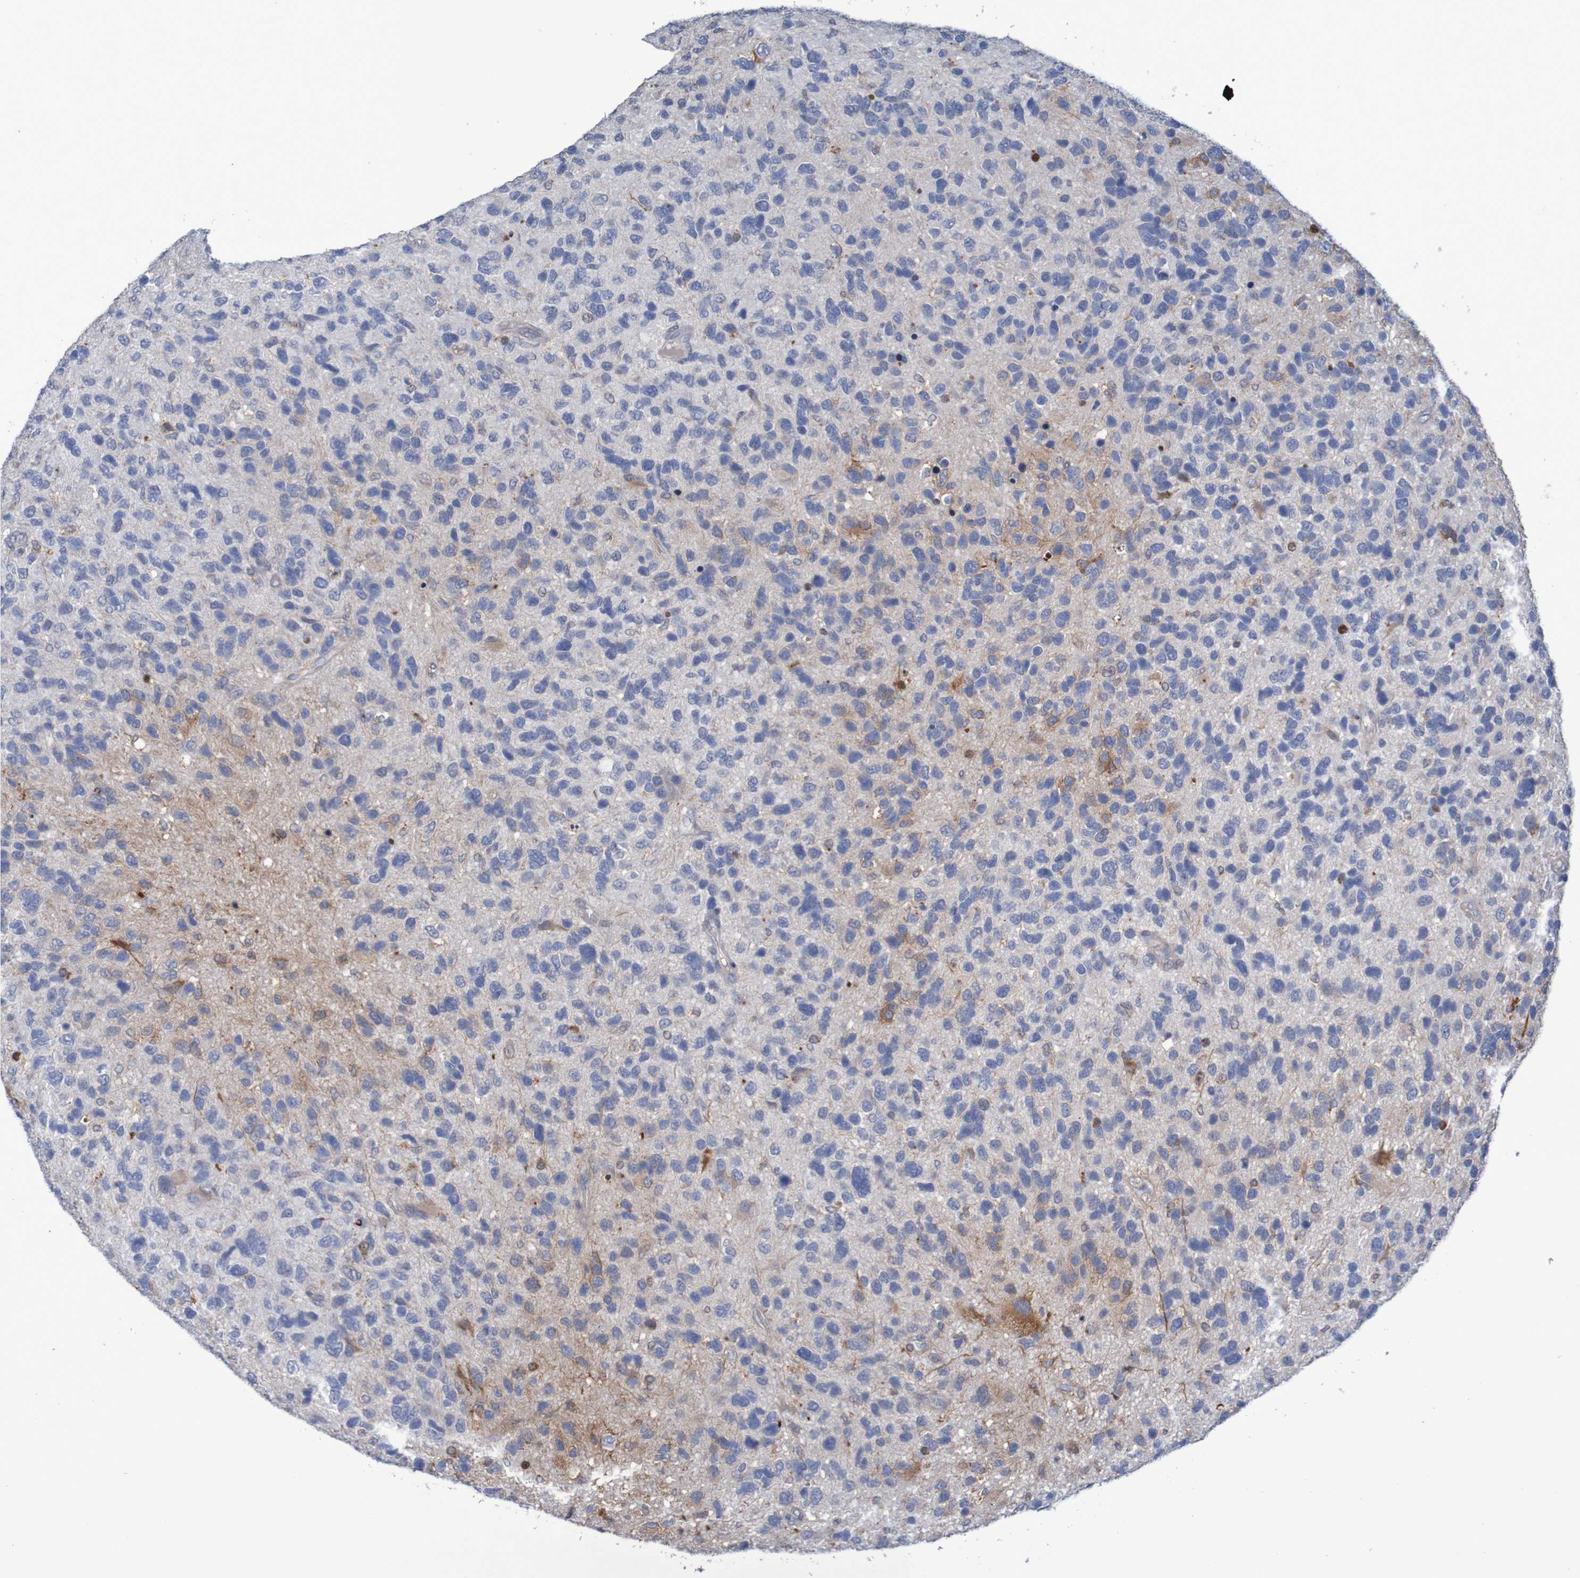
{"staining": {"intensity": "moderate", "quantity": "<25%", "location": "cytoplasmic/membranous"}, "tissue": "glioma", "cell_type": "Tumor cells", "image_type": "cancer", "snomed": [{"axis": "morphology", "description": "Glioma, malignant, High grade"}, {"axis": "topography", "description": "Brain"}], "caption": "Protein staining demonstrates moderate cytoplasmic/membranous expression in approximately <25% of tumor cells in malignant glioma (high-grade). (brown staining indicates protein expression, while blue staining denotes nuclei).", "gene": "FBP2", "patient": {"sex": "female", "age": 58}}